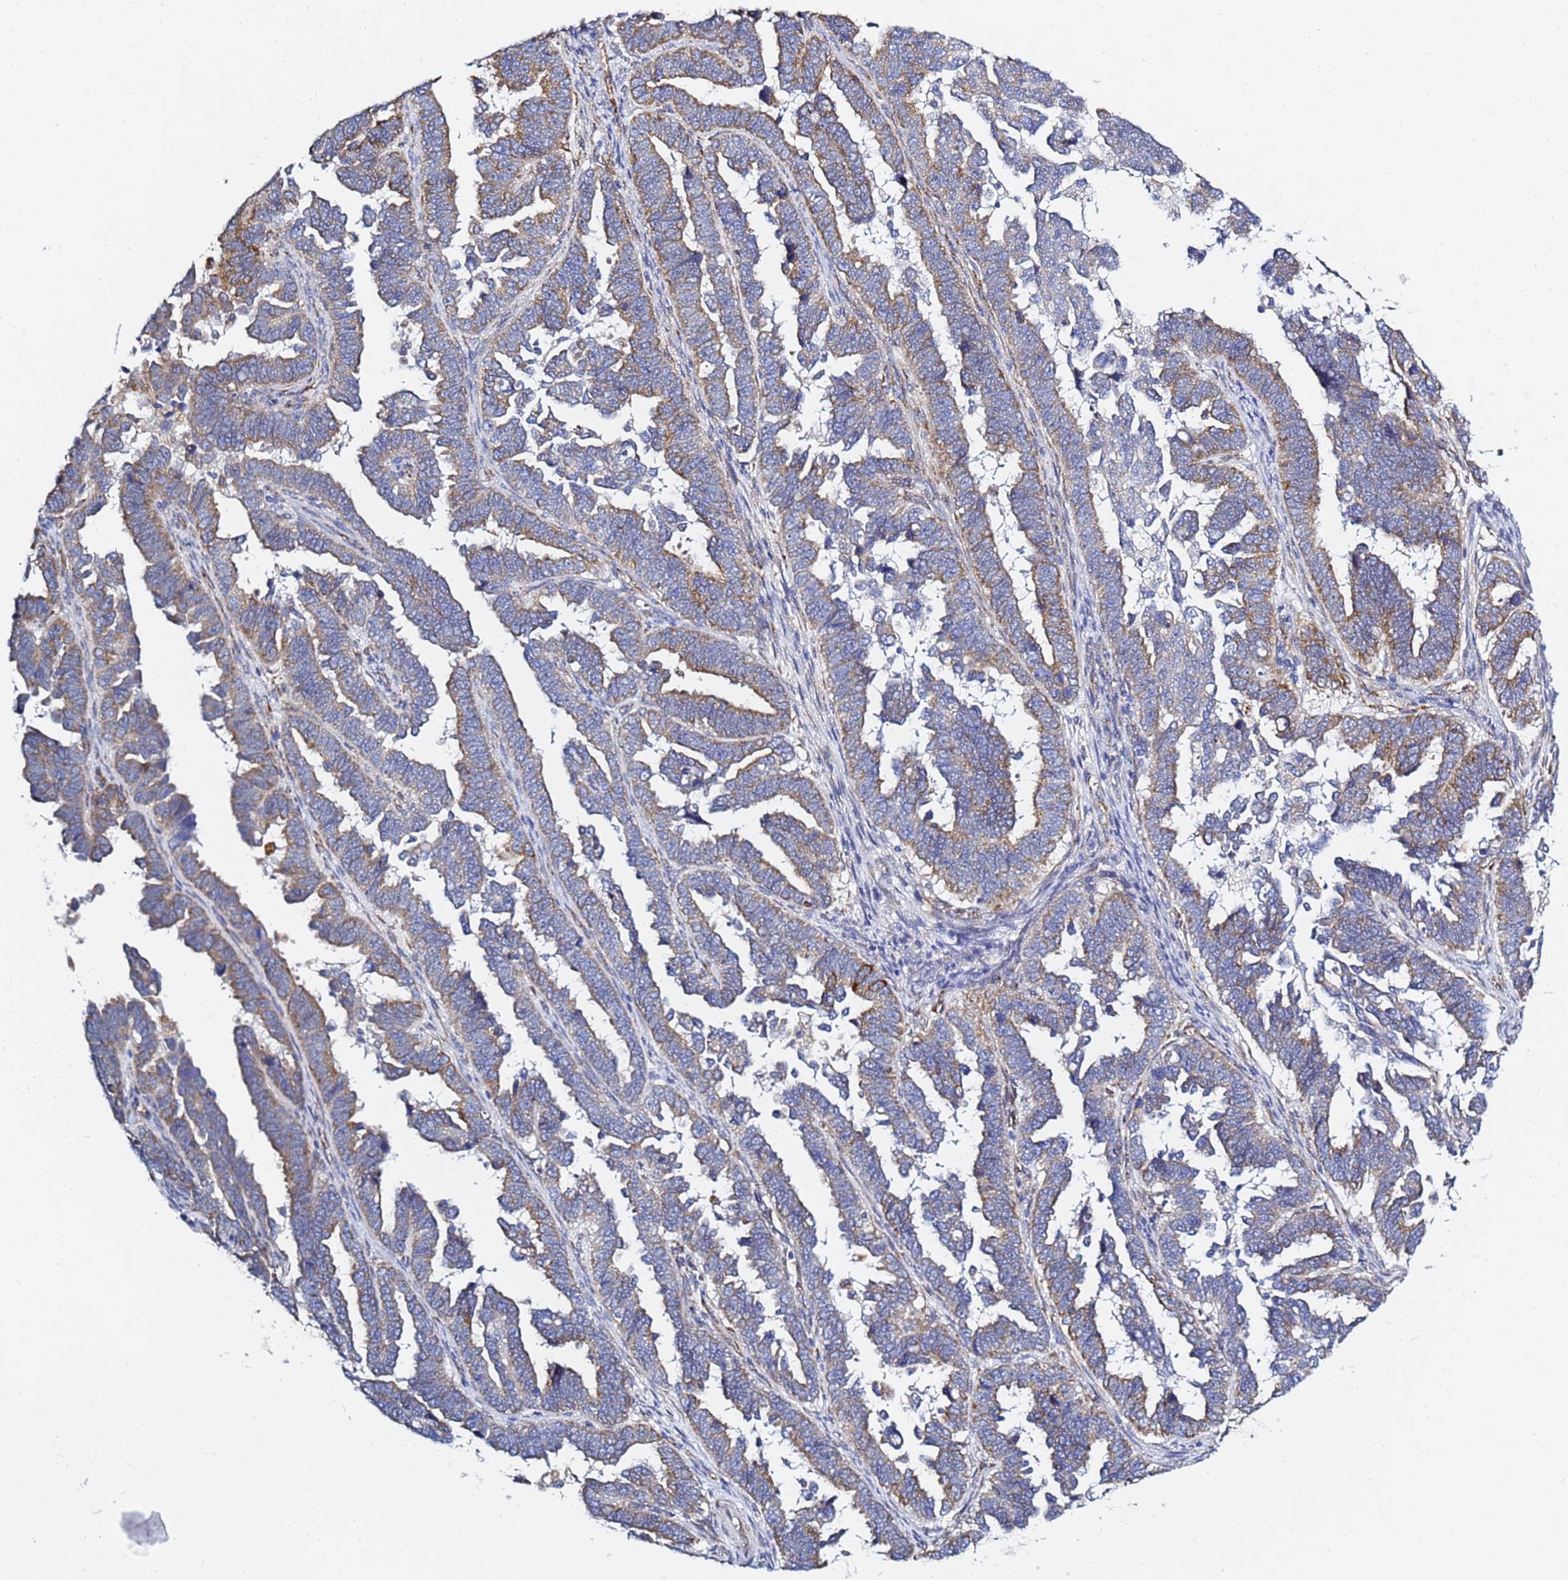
{"staining": {"intensity": "moderate", "quantity": "25%-75%", "location": "cytoplasmic/membranous"}, "tissue": "endometrial cancer", "cell_type": "Tumor cells", "image_type": "cancer", "snomed": [{"axis": "morphology", "description": "Adenocarcinoma, NOS"}, {"axis": "topography", "description": "Endometrium"}], "caption": "Protein positivity by IHC reveals moderate cytoplasmic/membranous staining in approximately 25%-75% of tumor cells in endometrial adenocarcinoma.", "gene": "GDAP2", "patient": {"sex": "female", "age": 75}}